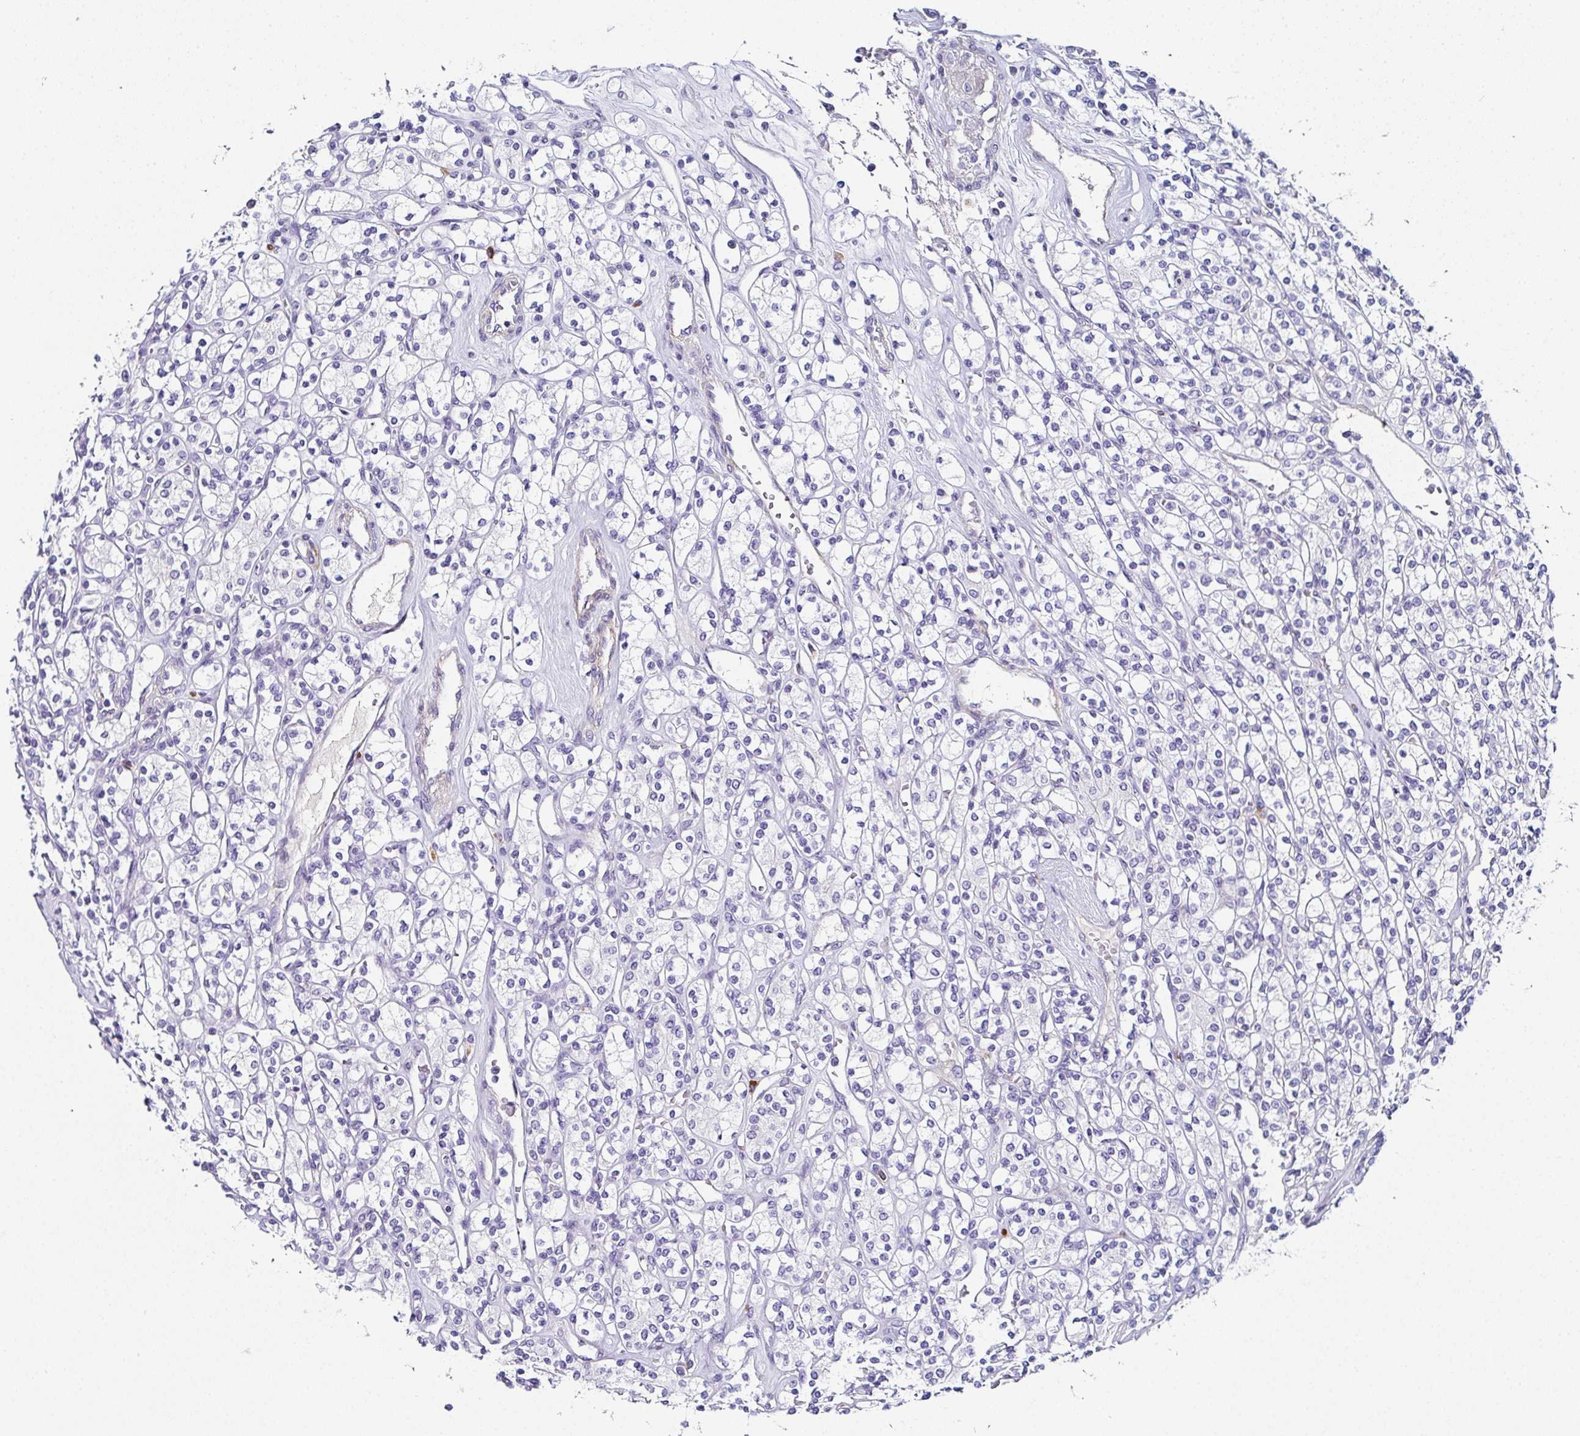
{"staining": {"intensity": "negative", "quantity": "none", "location": "none"}, "tissue": "renal cancer", "cell_type": "Tumor cells", "image_type": "cancer", "snomed": [{"axis": "morphology", "description": "Adenocarcinoma, NOS"}, {"axis": "topography", "description": "Kidney"}], "caption": "The IHC photomicrograph has no significant staining in tumor cells of renal adenocarcinoma tissue.", "gene": "PPFIA4", "patient": {"sex": "male", "age": 77}}